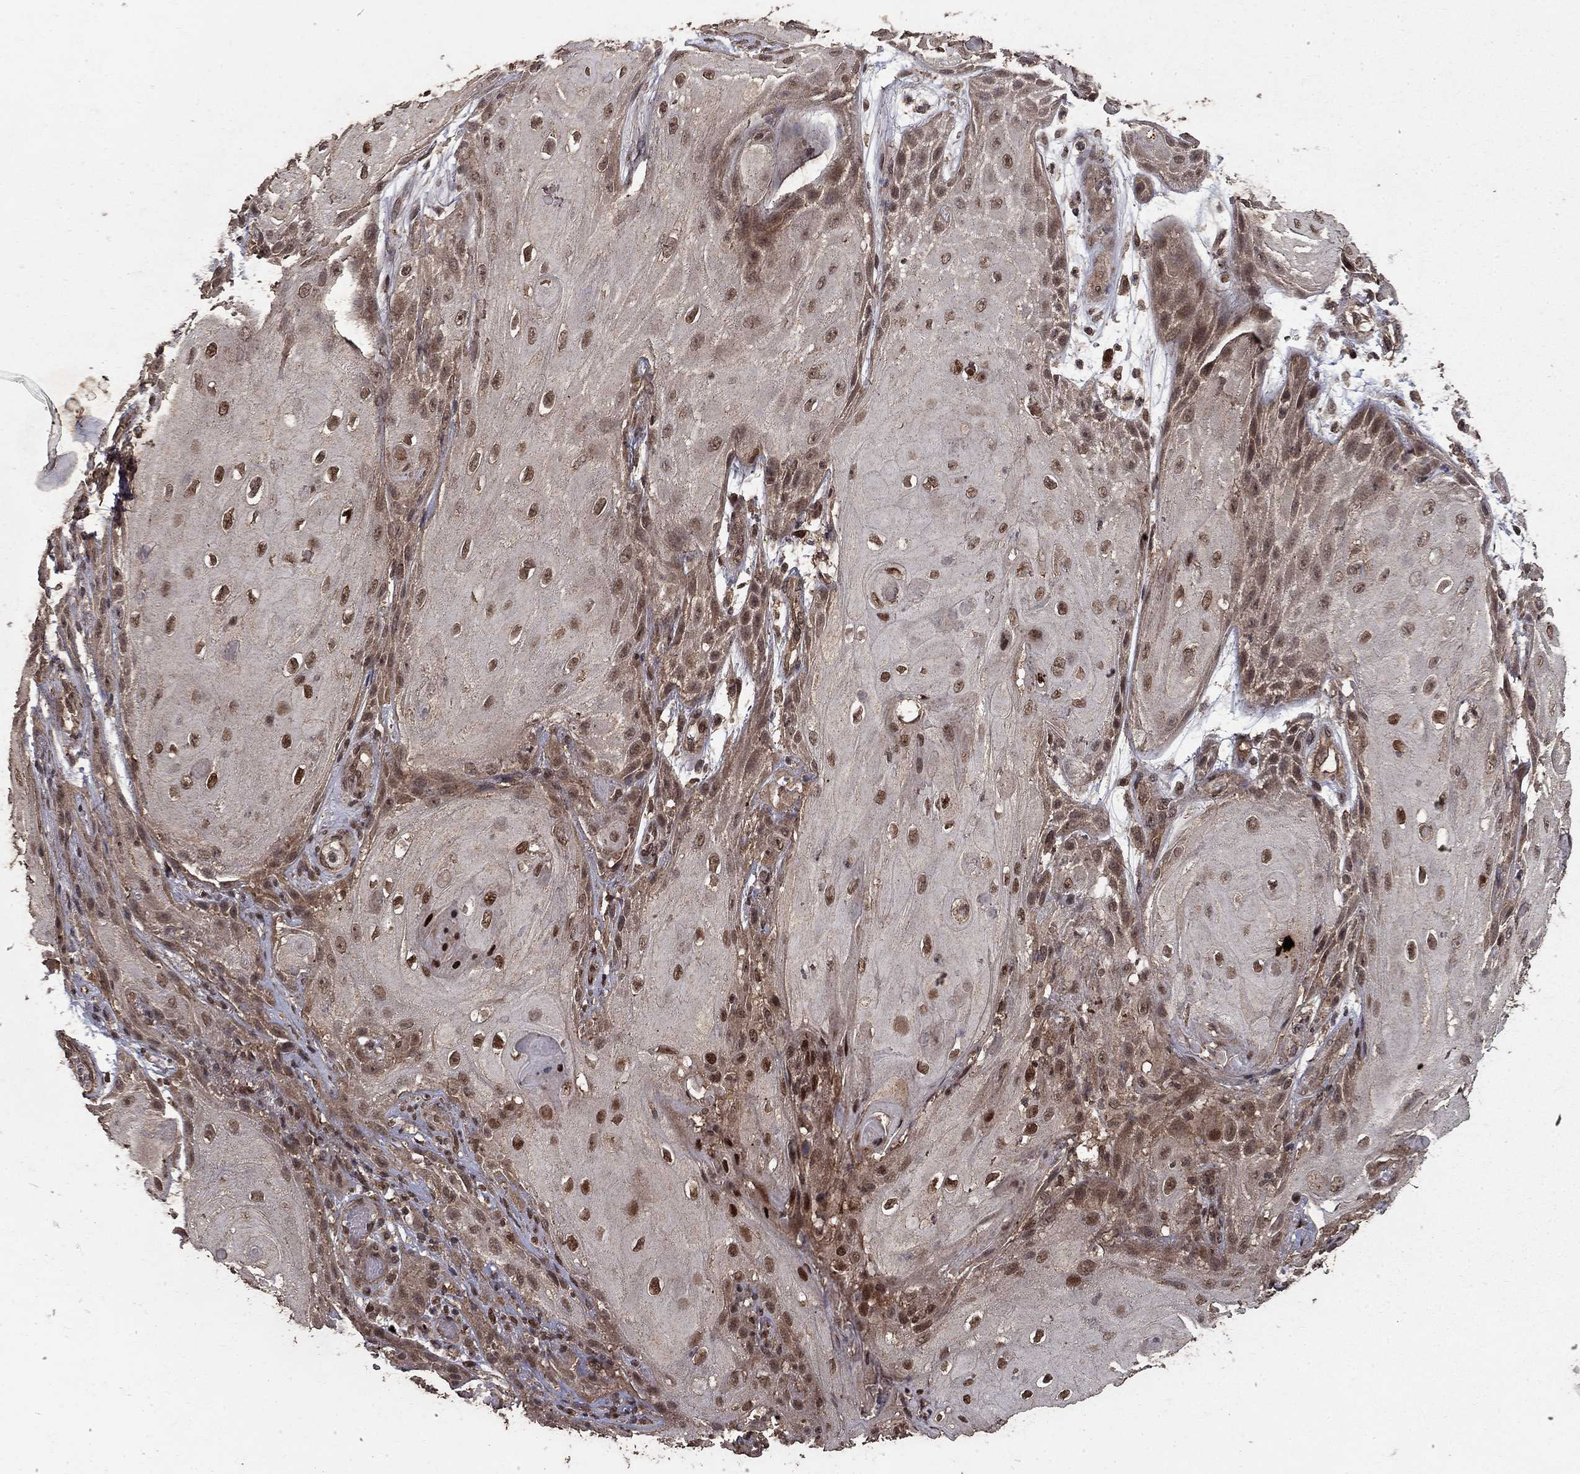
{"staining": {"intensity": "strong", "quantity": "25%-75%", "location": "nuclear"}, "tissue": "skin cancer", "cell_type": "Tumor cells", "image_type": "cancer", "snomed": [{"axis": "morphology", "description": "Squamous cell carcinoma, NOS"}, {"axis": "topography", "description": "Skin"}], "caption": "The photomicrograph displays staining of skin squamous cell carcinoma, revealing strong nuclear protein staining (brown color) within tumor cells.", "gene": "PRDM1", "patient": {"sex": "male", "age": 62}}